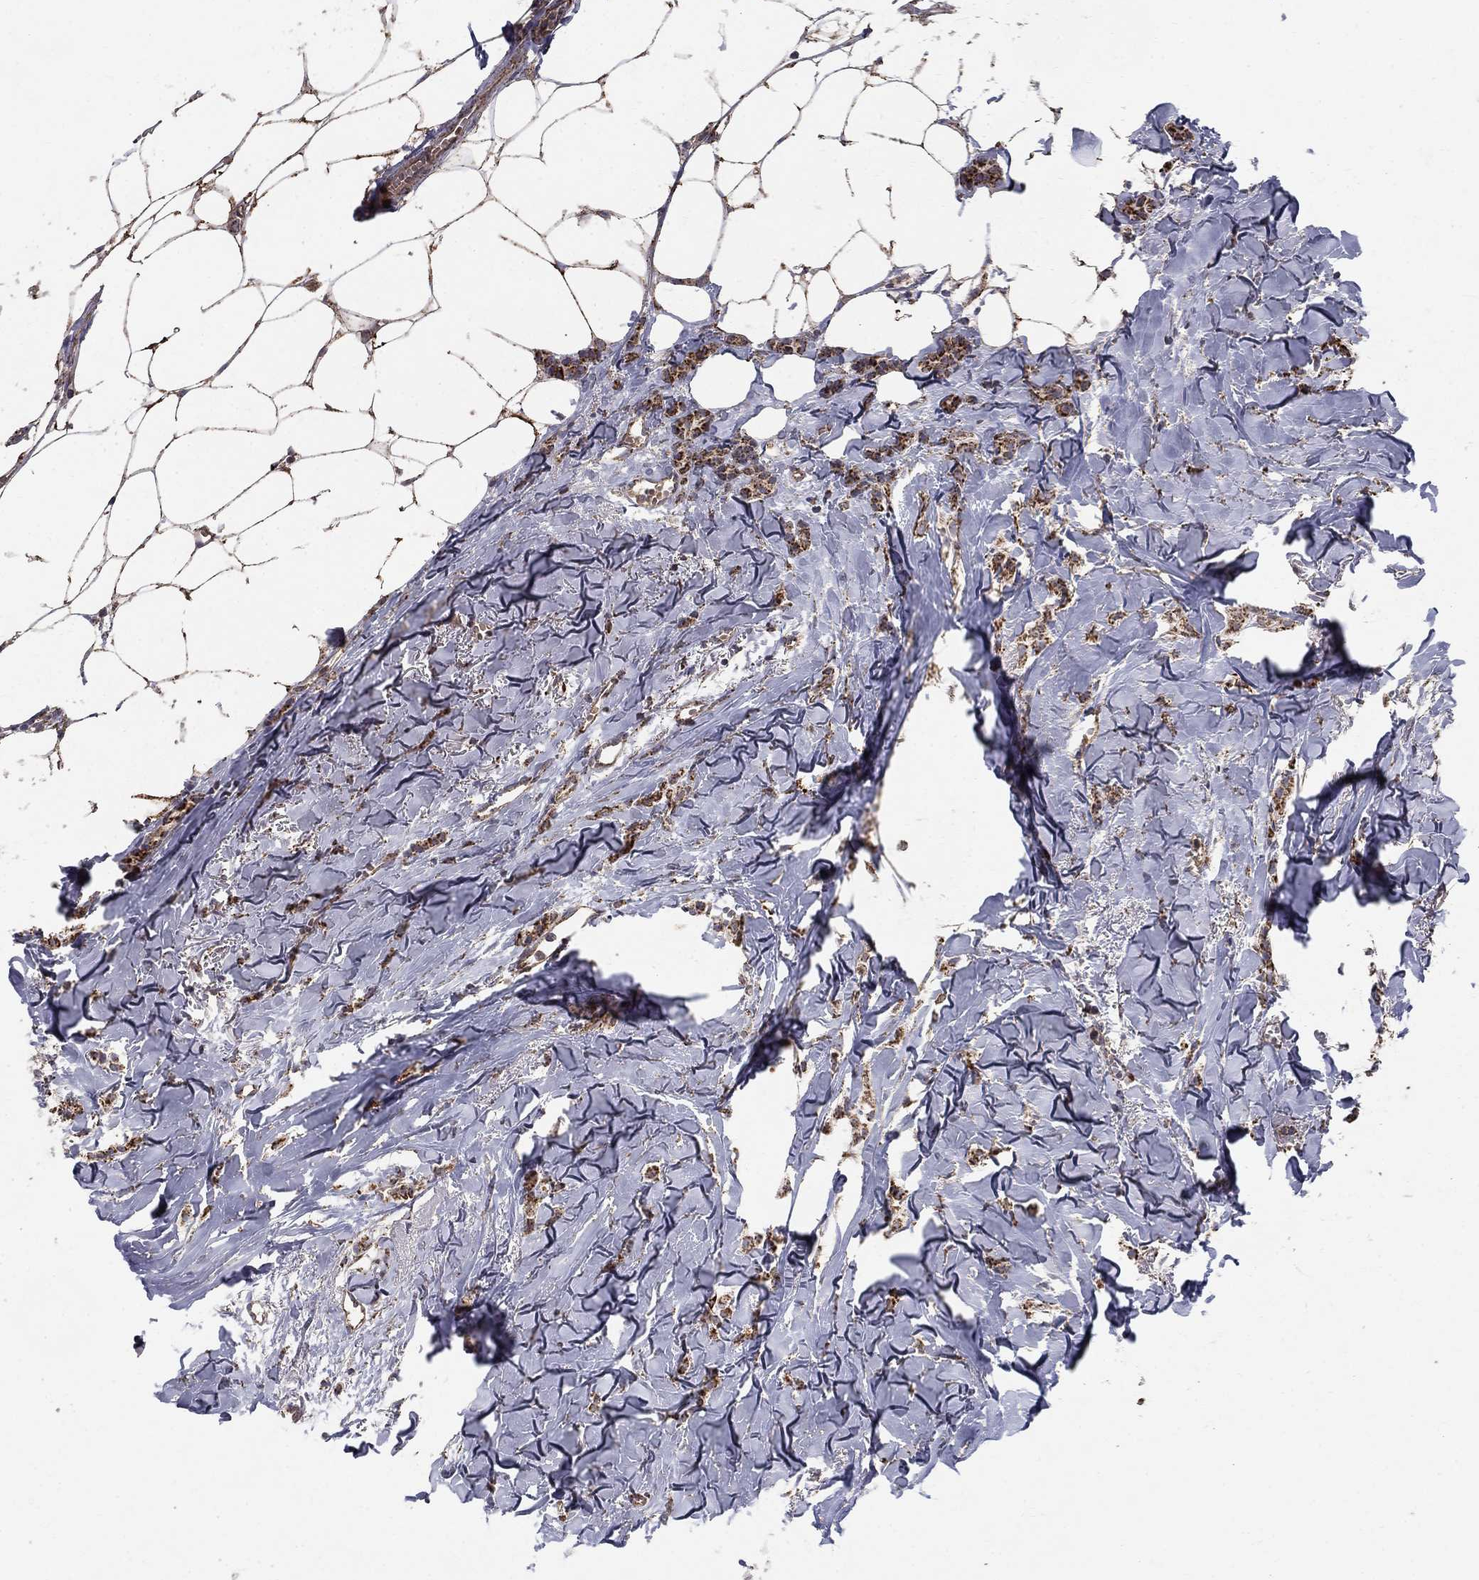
{"staining": {"intensity": "strong", "quantity": ">75%", "location": "cytoplasmic/membranous"}, "tissue": "breast cancer", "cell_type": "Tumor cells", "image_type": "cancer", "snomed": [{"axis": "morphology", "description": "Duct carcinoma"}, {"axis": "topography", "description": "Breast"}], "caption": "Immunohistochemical staining of breast cancer exhibits high levels of strong cytoplasmic/membranous protein positivity in approximately >75% of tumor cells. The protein is shown in brown color, while the nuclei are stained blue.", "gene": "GCSH", "patient": {"sex": "female", "age": 85}}